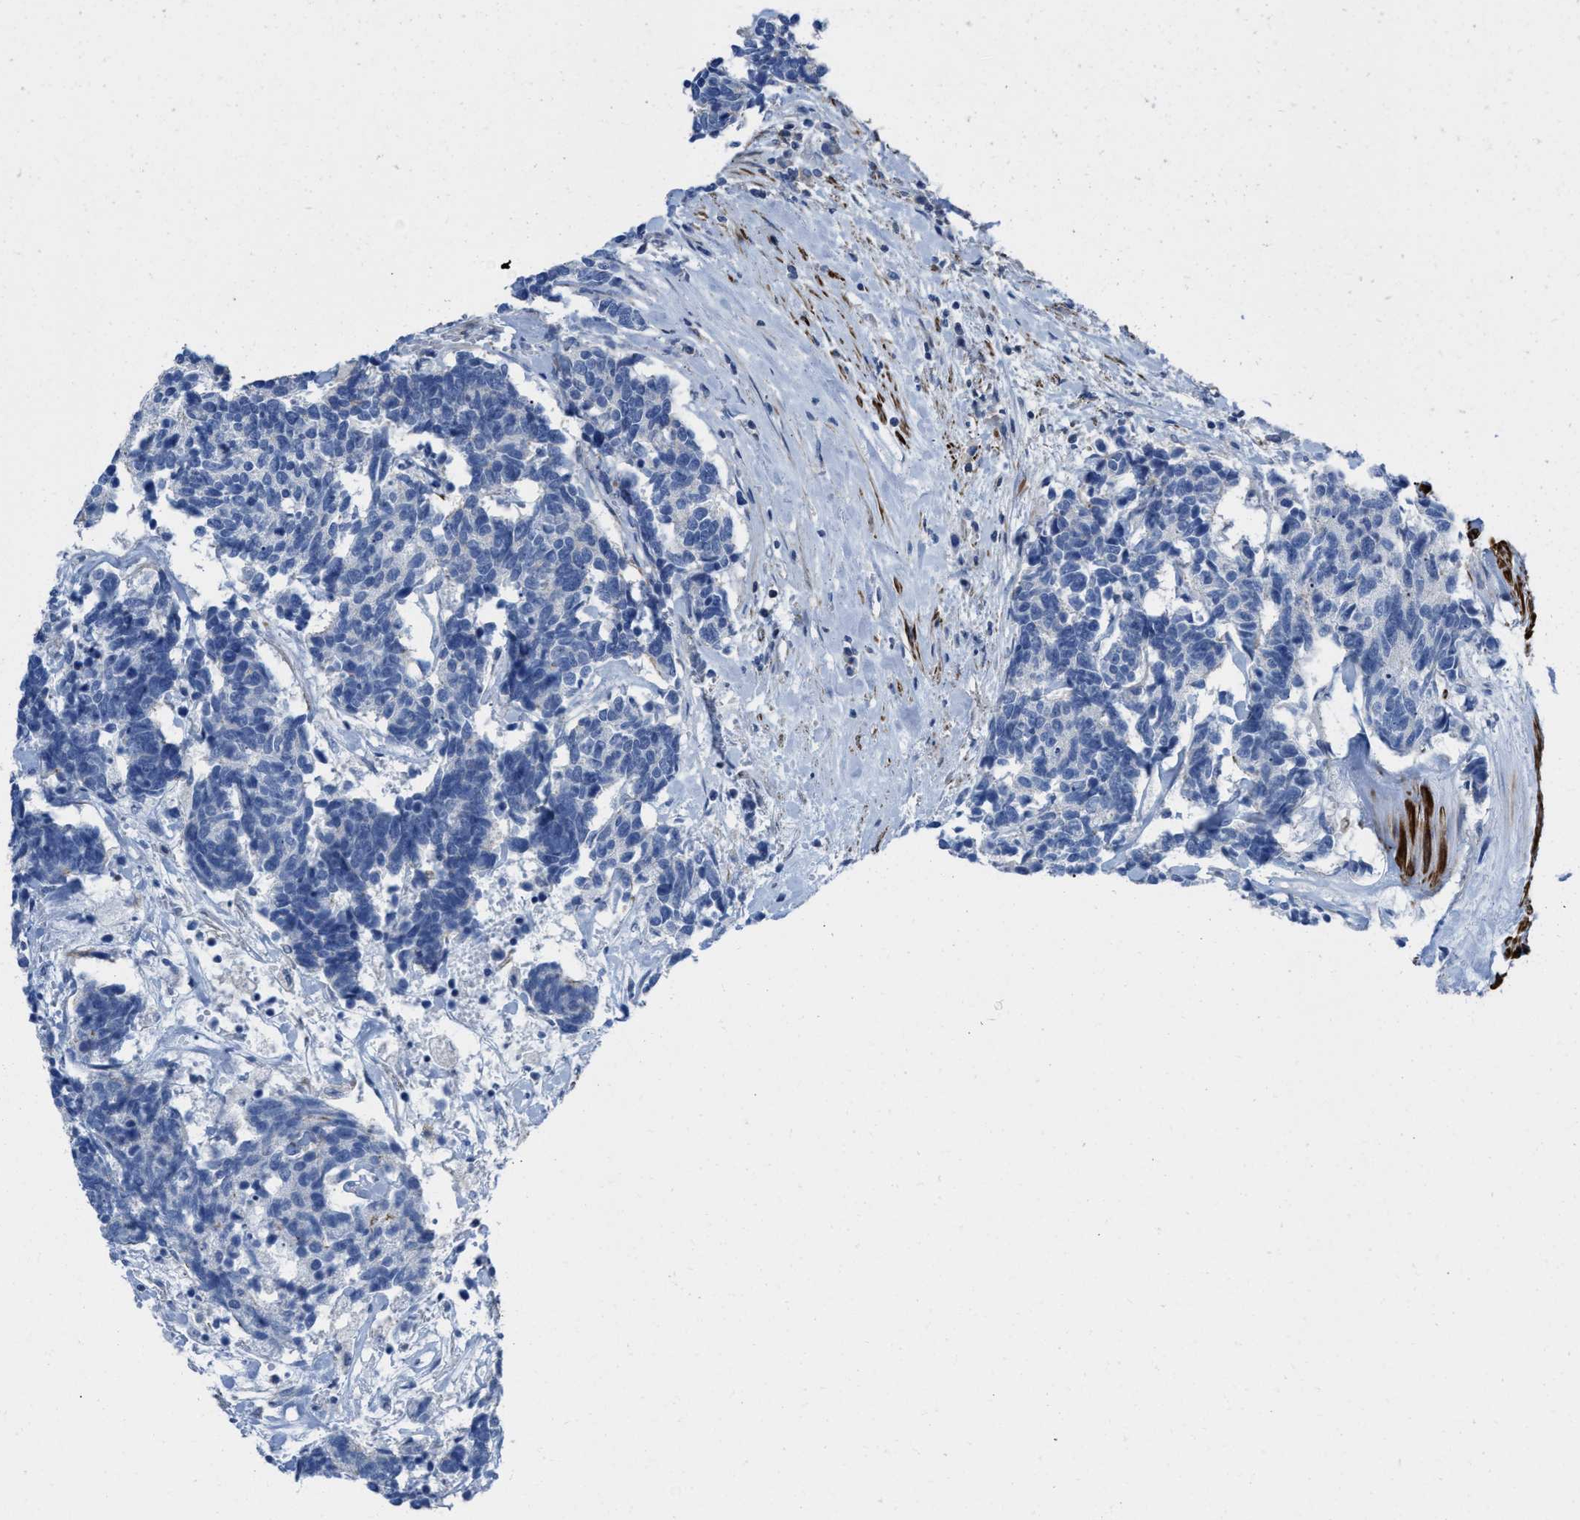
{"staining": {"intensity": "negative", "quantity": "none", "location": "none"}, "tissue": "carcinoid", "cell_type": "Tumor cells", "image_type": "cancer", "snomed": [{"axis": "morphology", "description": "Carcinoma, NOS"}, {"axis": "morphology", "description": "Carcinoid, malignant, NOS"}, {"axis": "topography", "description": "Urinary bladder"}], "caption": "High power microscopy histopathology image of an immunohistochemistry micrograph of carcinoma, revealing no significant expression in tumor cells. (DAB (3,3'-diaminobenzidine) immunohistochemistry (IHC) with hematoxylin counter stain).", "gene": "PRMT2", "patient": {"sex": "male", "age": 57}}